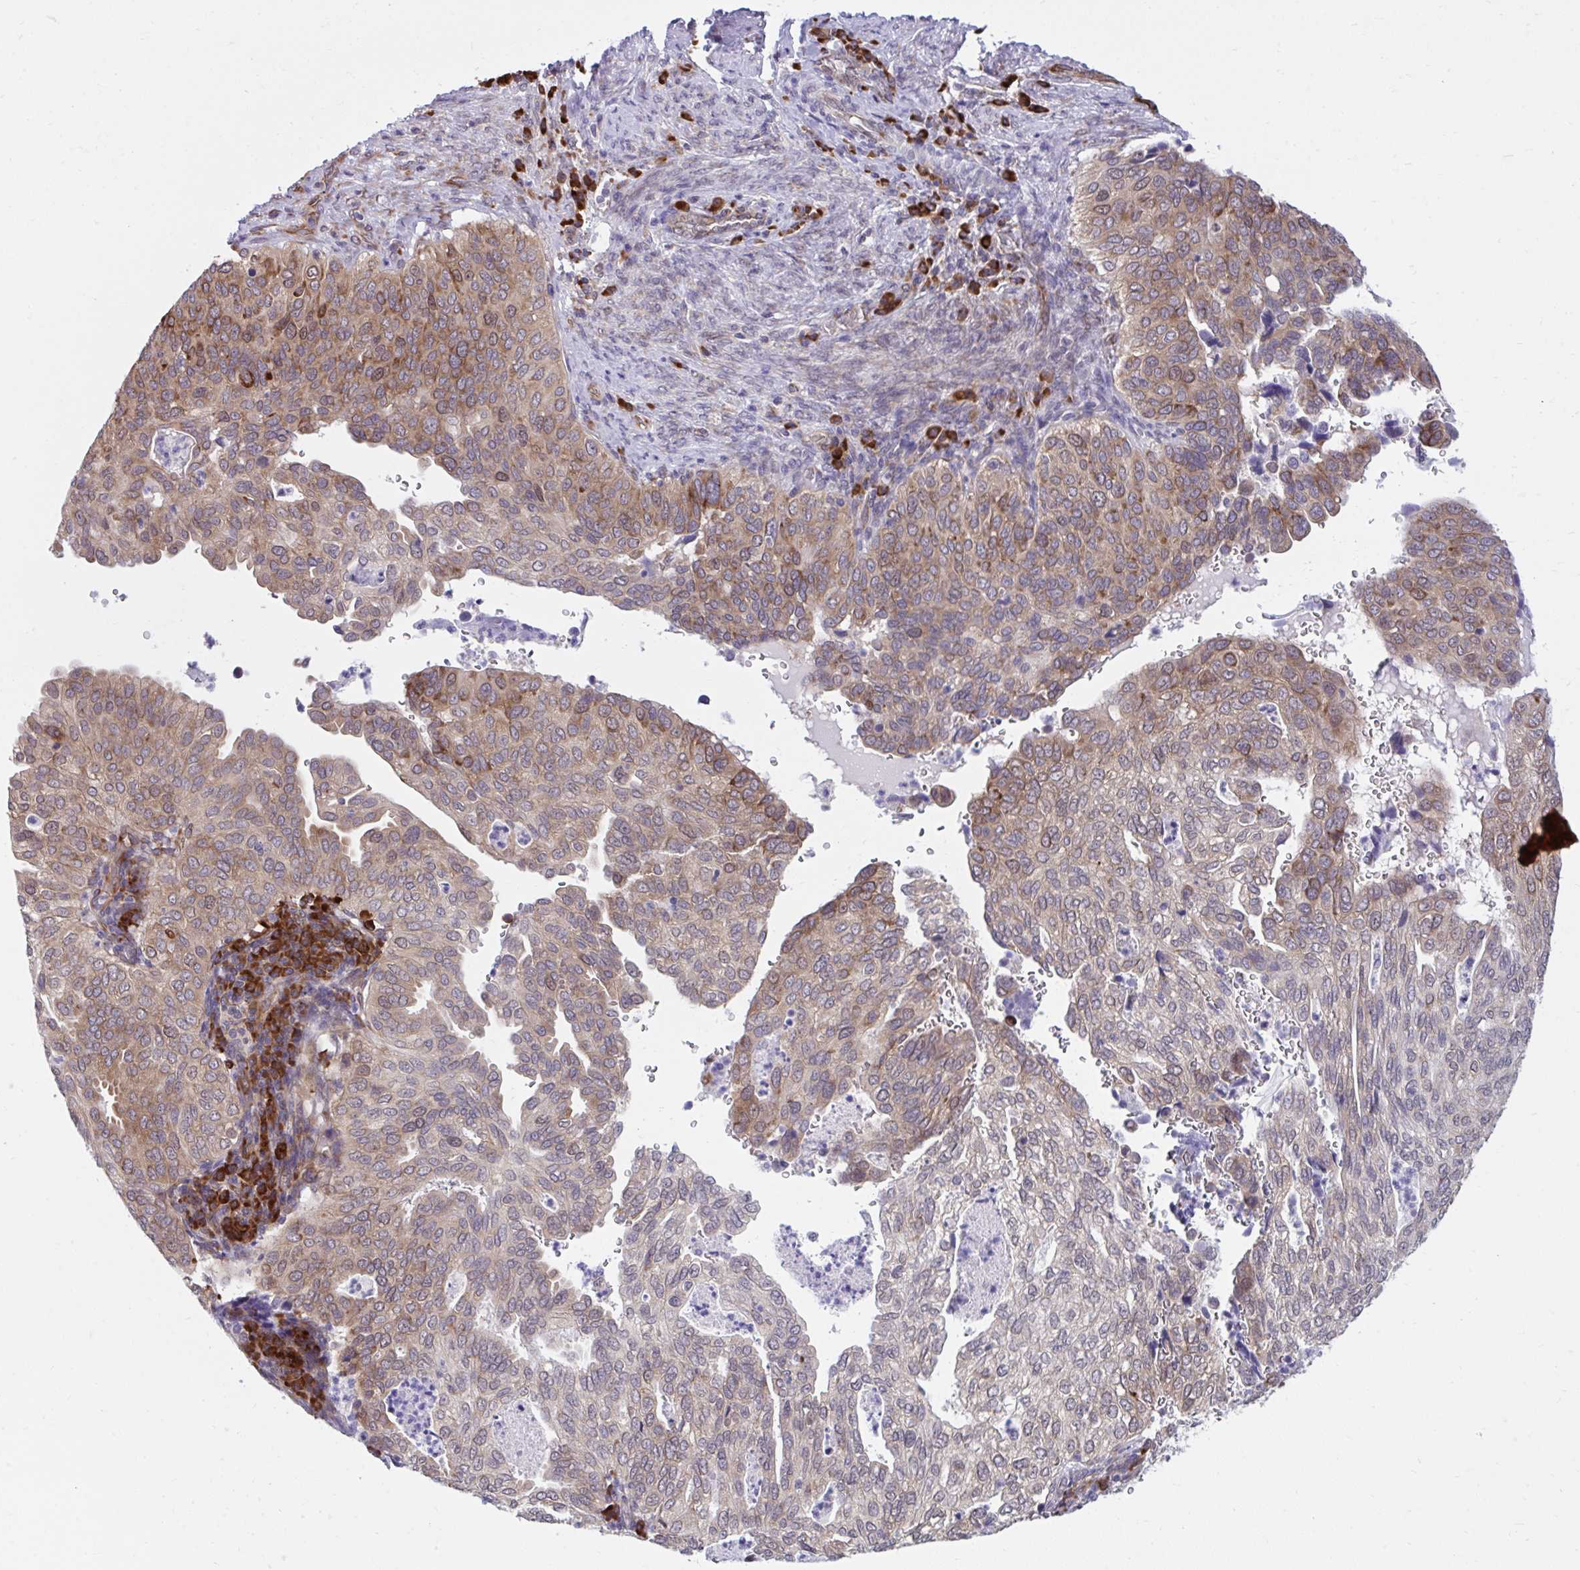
{"staining": {"intensity": "moderate", "quantity": ">75%", "location": "cytoplasmic/membranous"}, "tissue": "cervical cancer", "cell_type": "Tumor cells", "image_type": "cancer", "snomed": [{"axis": "morphology", "description": "Squamous cell carcinoma, NOS"}, {"axis": "topography", "description": "Cervix"}], "caption": "A photomicrograph of human squamous cell carcinoma (cervical) stained for a protein displays moderate cytoplasmic/membranous brown staining in tumor cells.", "gene": "SELENON", "patient": {"sex": "female", "age": 38}}